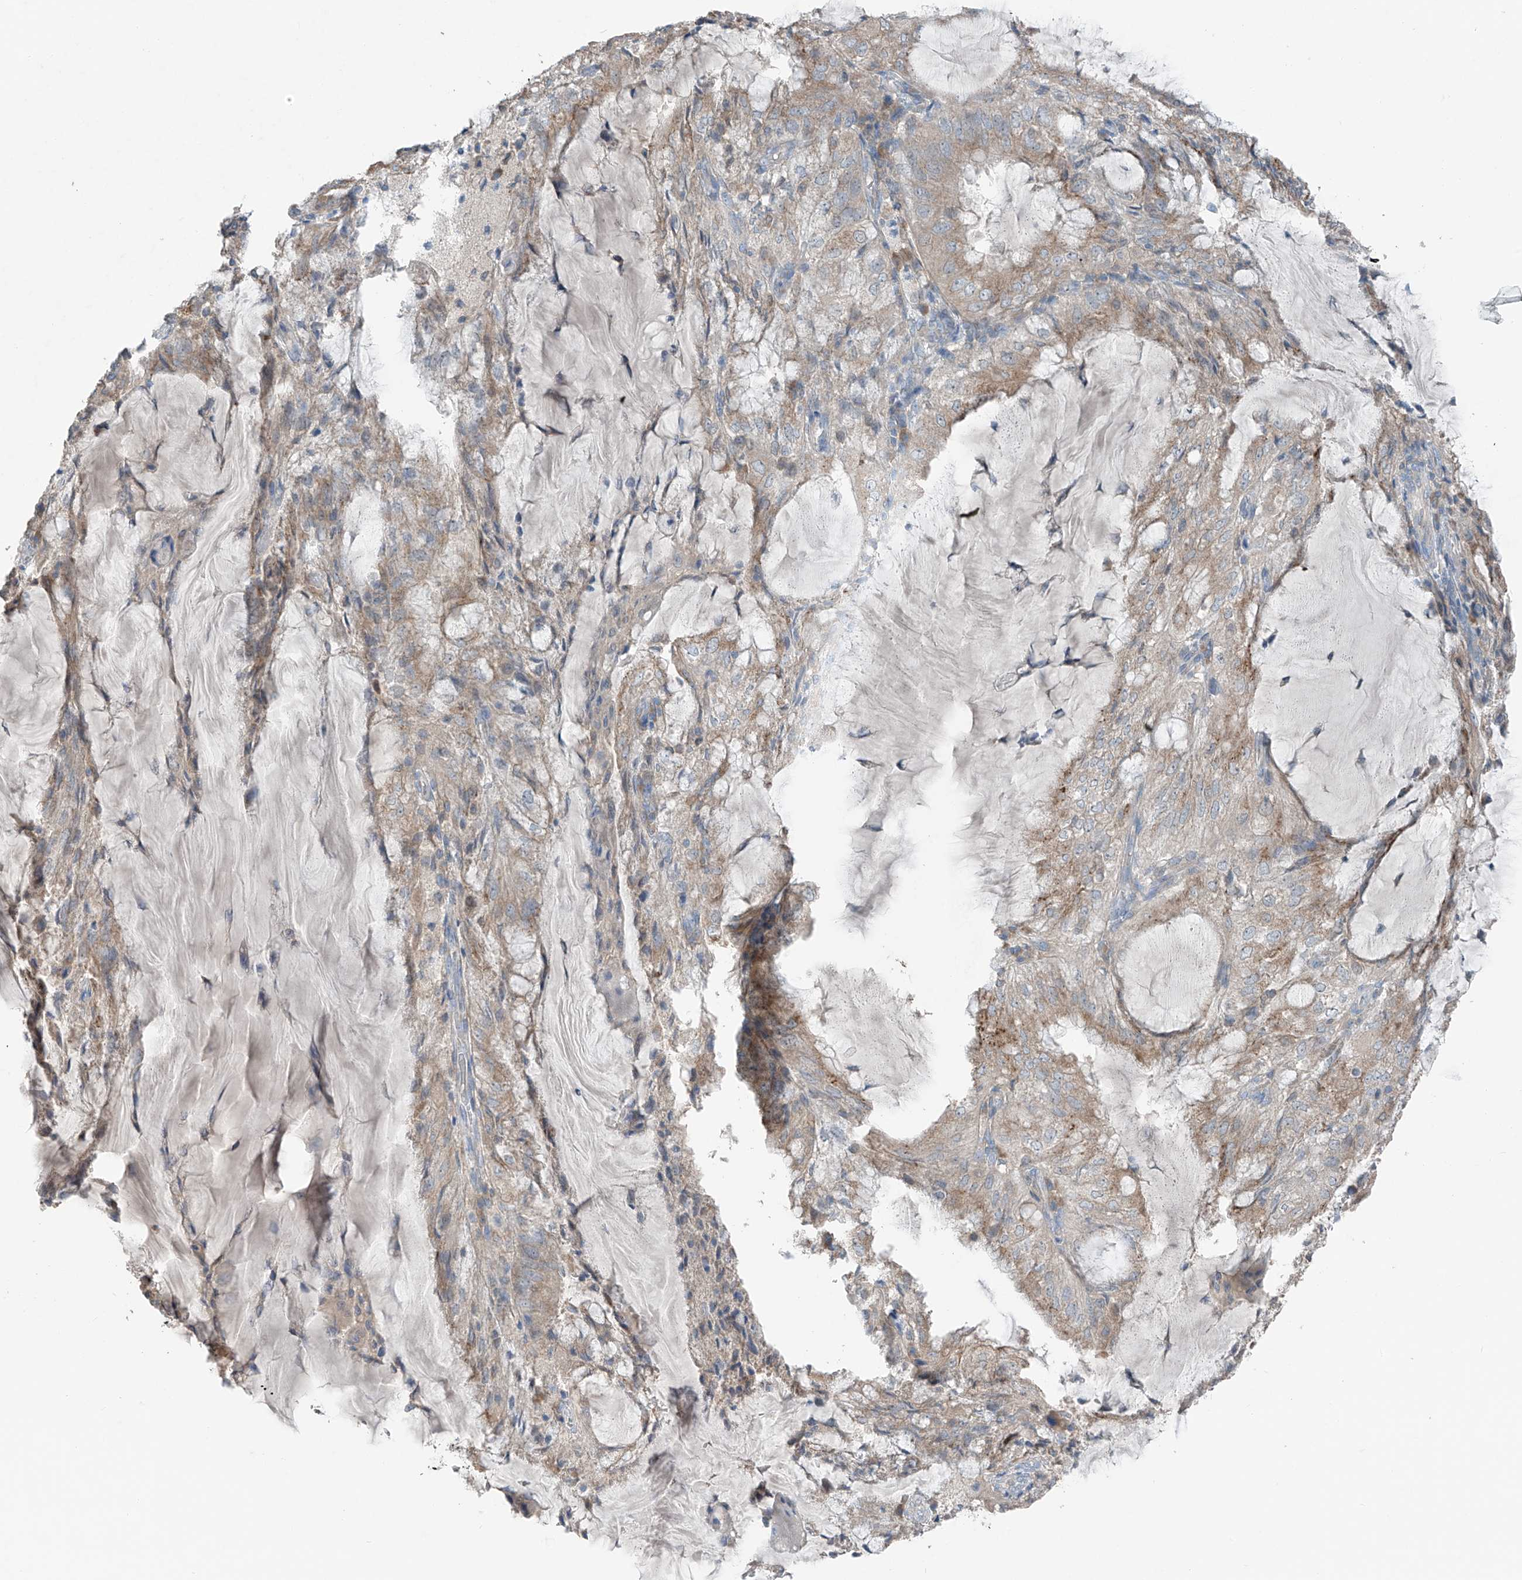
{"staining": {"intensity": "weak", "quantity": "<25%", "location": "cytoplasmic/membranous"}, "tissue": "endometrial cancer", "cell_type": "Tumor cells", "image_type": "cancer", "snomed": [{"axis": "morphology", "description": "Adenocarcinoma, NOS"}, {"axis": "topography", "description": "Endometrium"}], "caption": "Immunohistochemical staining of adenocarcinoma (endometrial) displays no significant positivity in tumor cells.", "gene": "GALNTL6", "patient": {"sex": "female", "age": 81}}